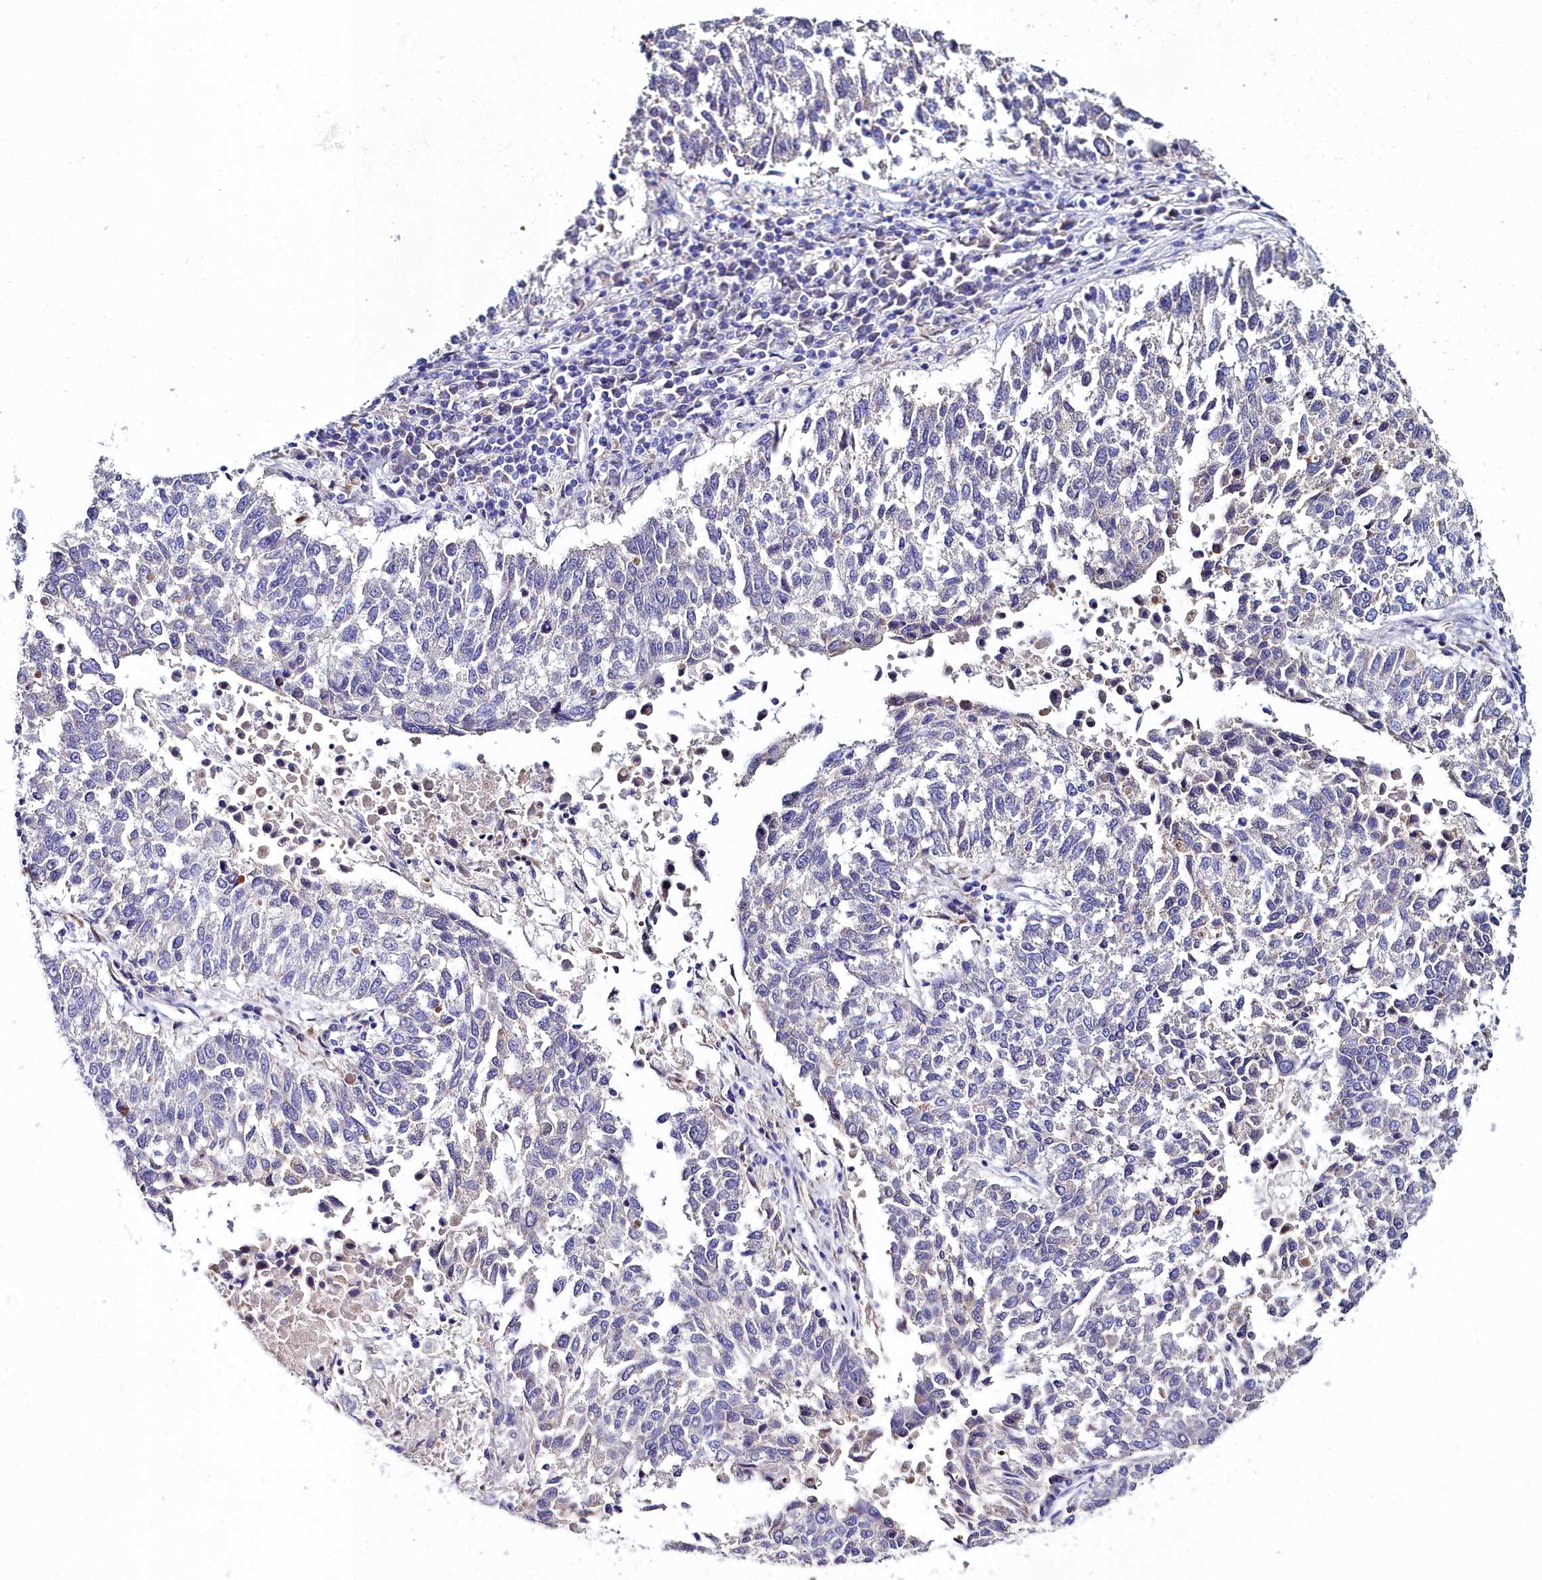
{"staining": {"intensity": "negative", "quantity": "none", "location": "none"}, "tissue": "lung cancer", "cell_type": "Tumor cells", "image_type": "cancer", "snomed": [{"axis": "morphology", "description": "Squamous cell carcinoma, NOS"}, {"axis": "topography", "description": "Lung"}], "caption": "Immunohistochemistry image of human lung cancer stained for a protein (brown), which demonstrates no expression in tumor cells.", "gene": "ELAPOR2", "patient": {"sex": "male", "age": 73}}